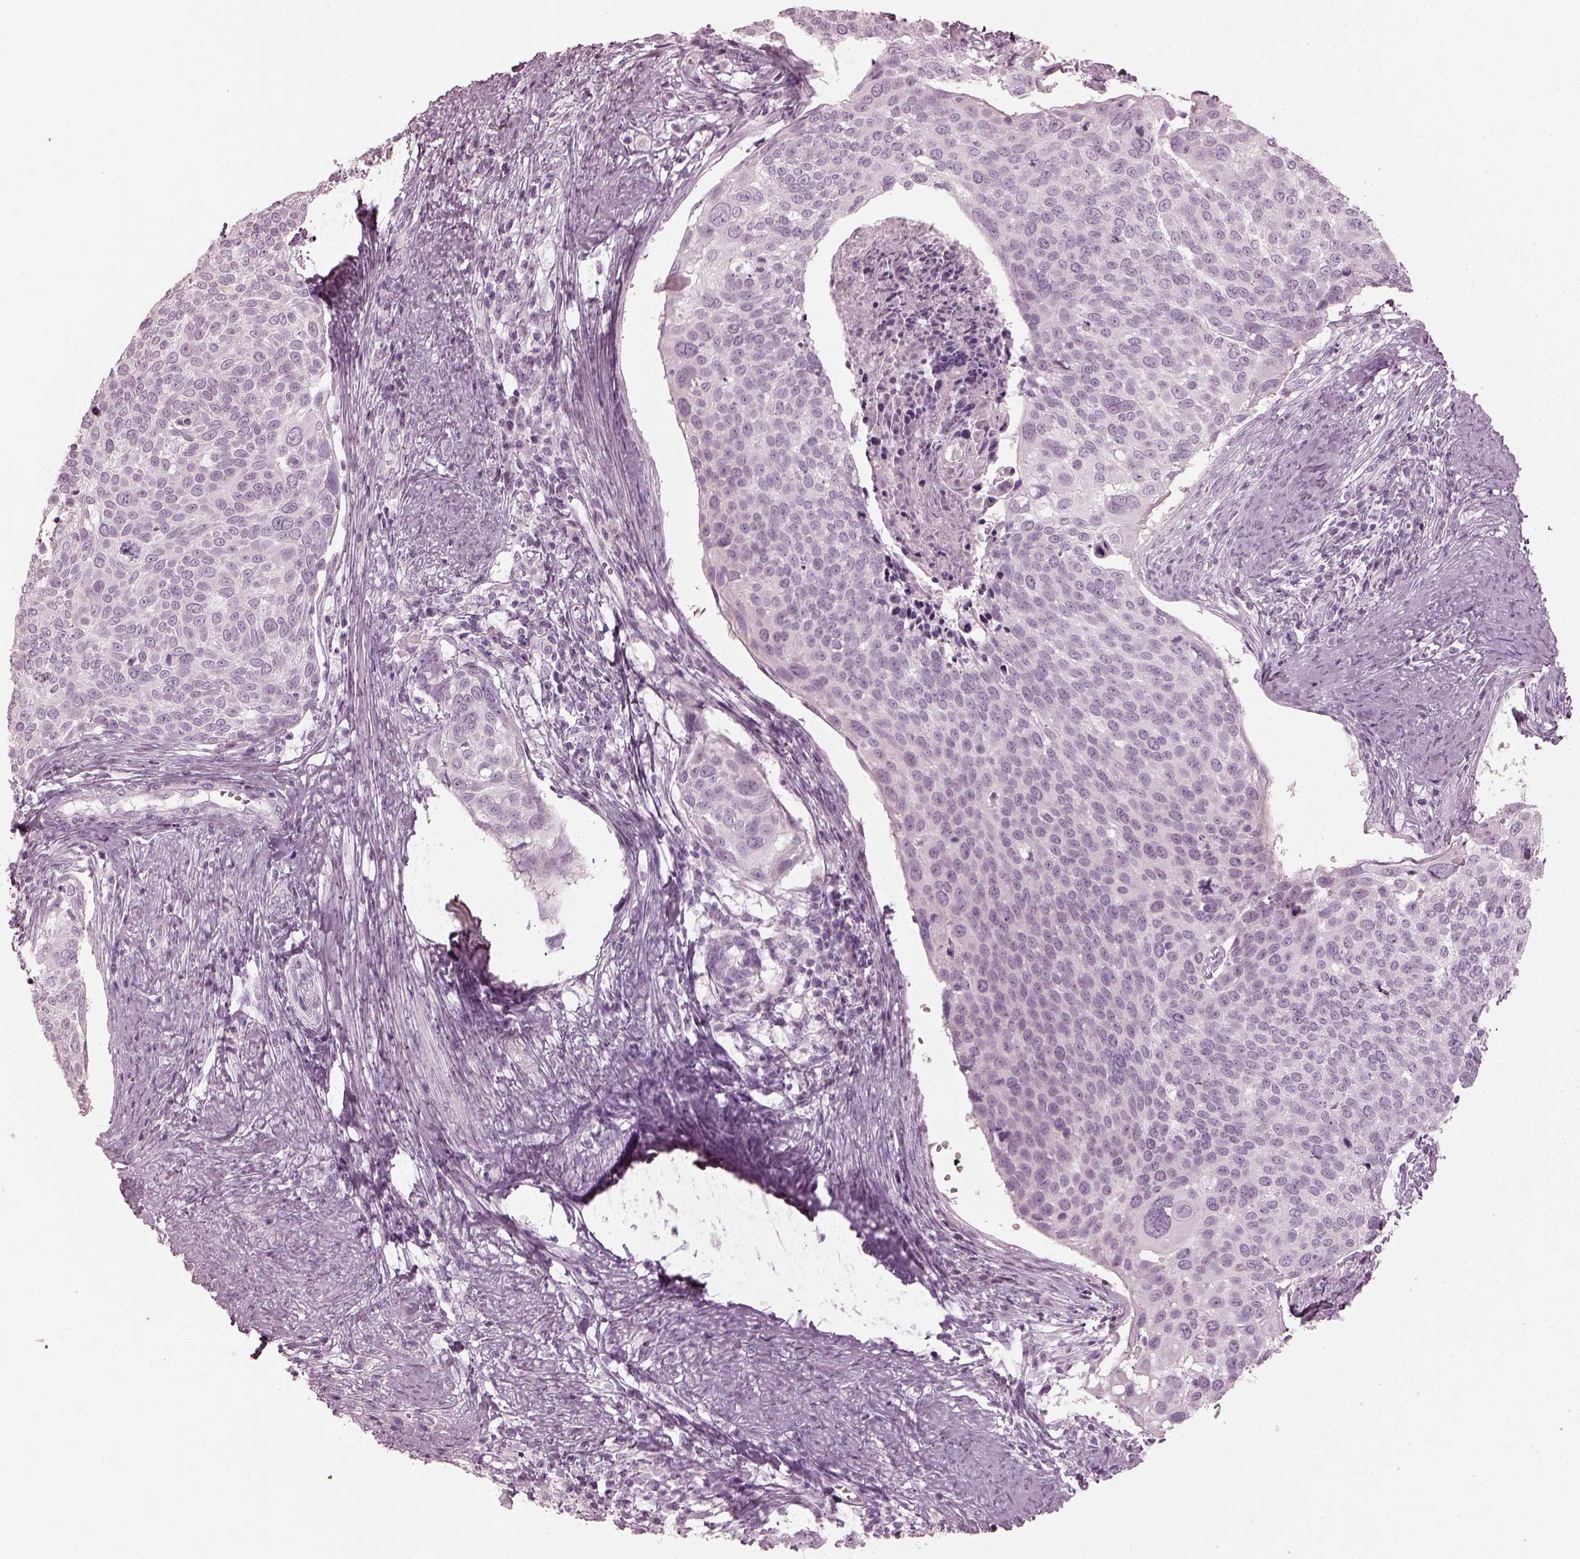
{"staining": {"intensity": "negative", "quantity": "none", "location": "none"}, "tissue": "cervical cancer", "cell_type": "Tumor cells", "image_type": "cancer", "snomed": [{"axis": "morphology", "description": "Squamous cell carcinoma, NOS"}, {"axis": "topography", "description": "Cervix"}], "caption": "A high-resolution histopathology image shows IHC staining of squamous cell carcinoma (cervical), which reveals no significant staining in tumor cells. (IHC, brightfield microscopy, high magnification).", "gene": "SAXO2", "patient": {"sex": "female", "age": 39}}